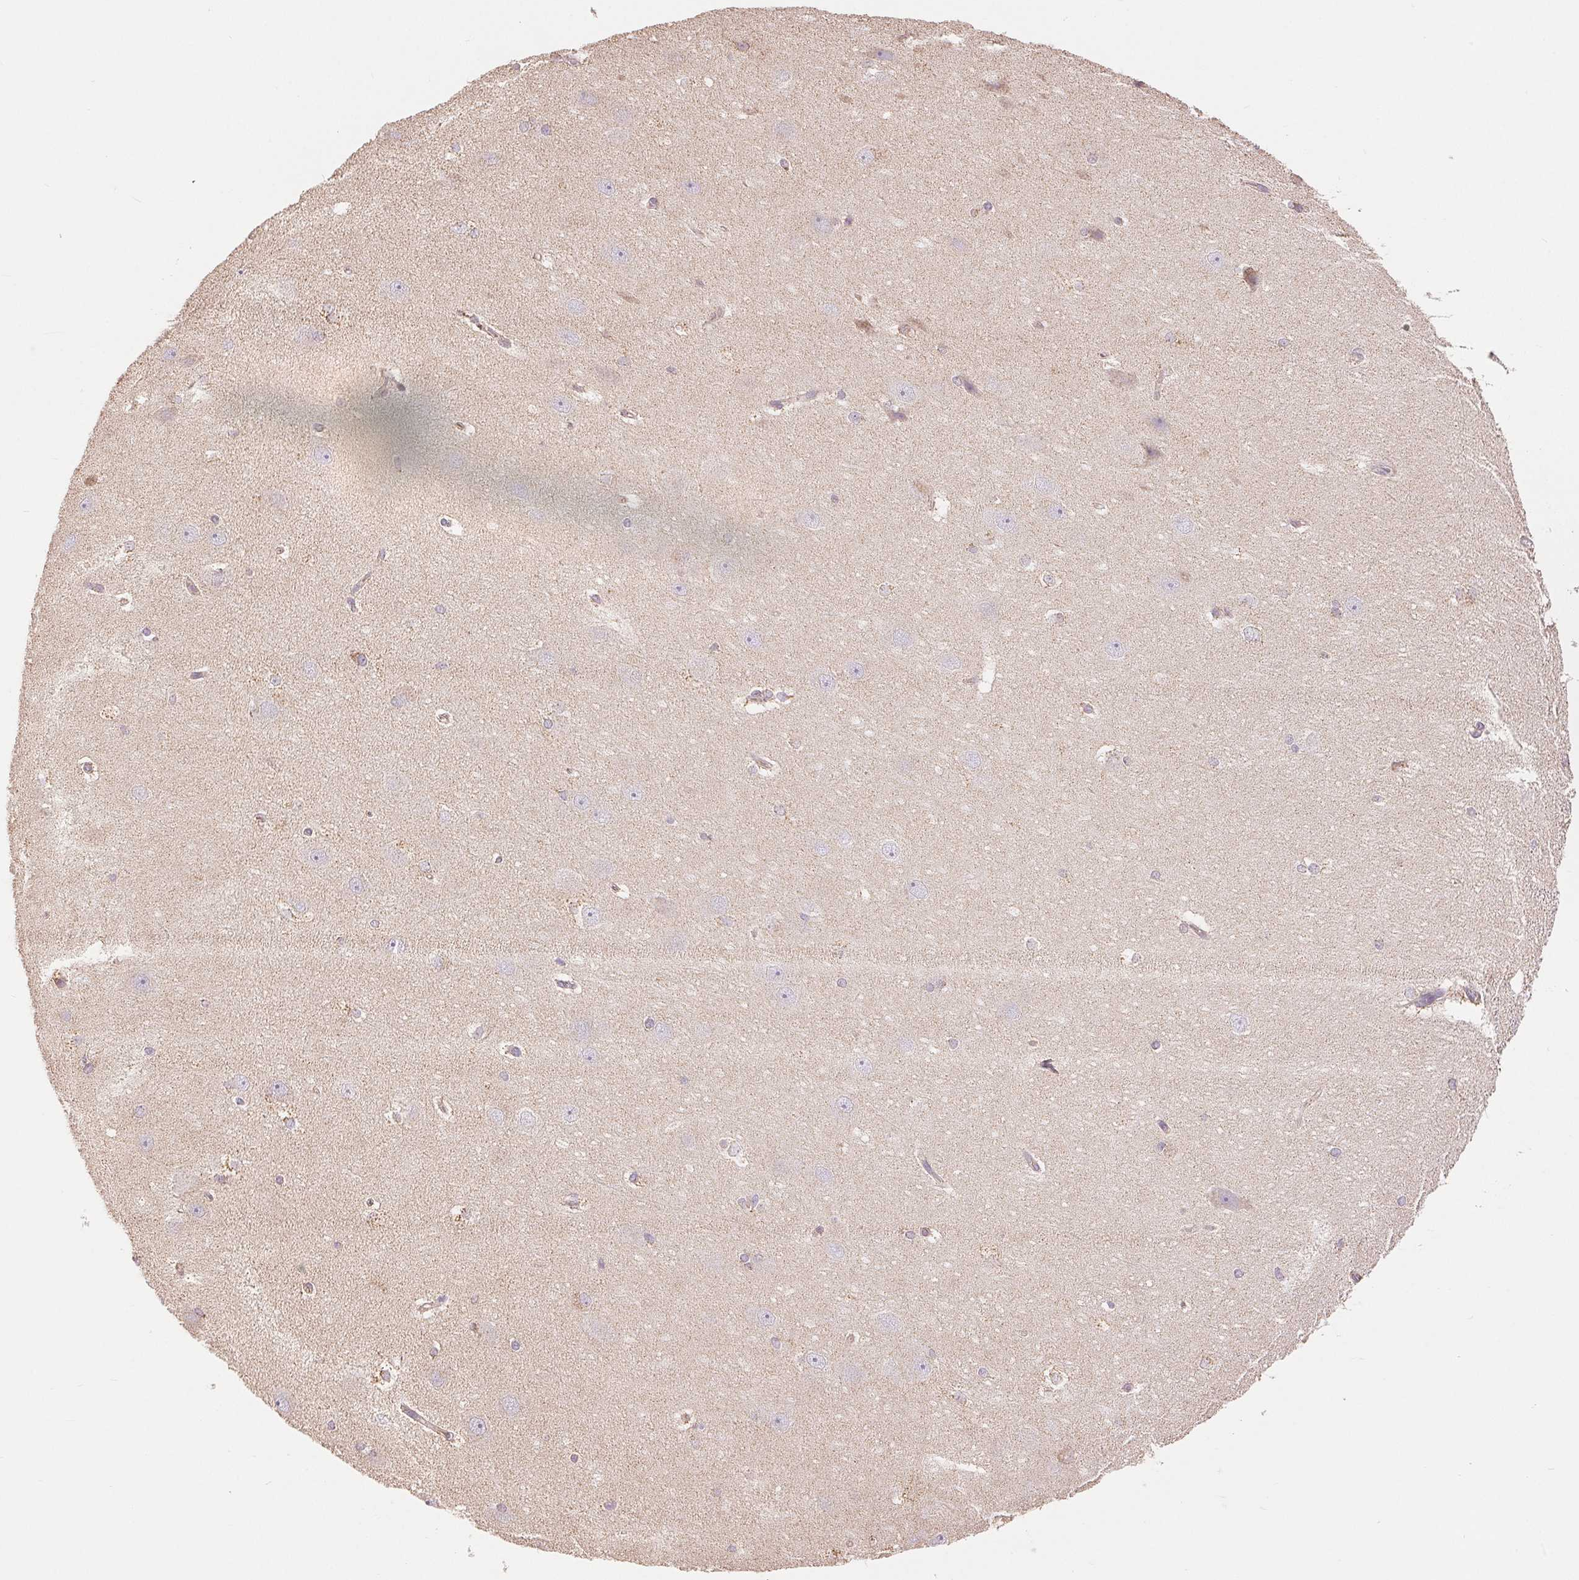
{"staining": {"intensity": "negative", "quantity": "none", "location": "none"}, "tissue": "hippocampus", "cell_type": "Glial cells", "image_type": "normal", "snomed": [{"axis": "morphology", "description": "Normal tissue, NOS"}, {"axis": "topography", "description": "Cerebral cortex"}, {"axis": "topography", "description": "Hippocampus"}], "caption": "Image shows no protein staining in glial cells of benign hippocampus.", "gene": "DGUOK", "patient": {"sex": "female", "age": 19}}